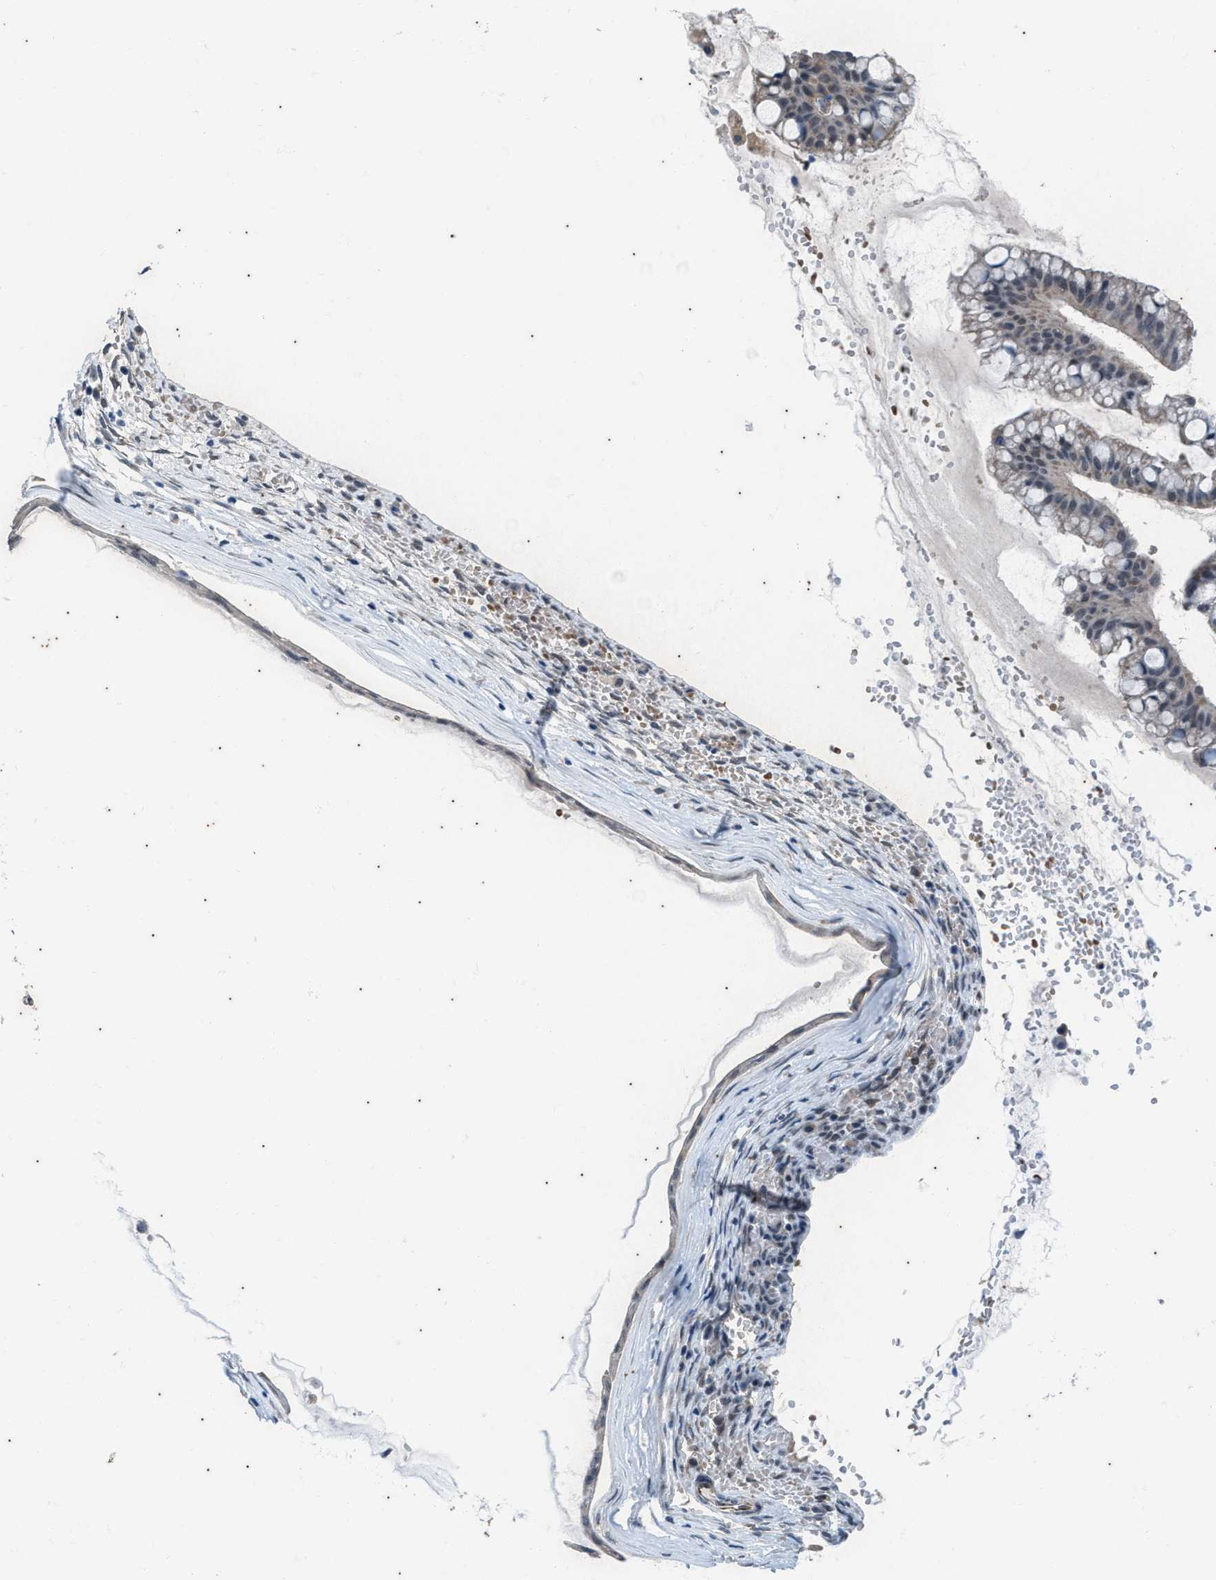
{"staining": {"intensity": "negative", "quantity": "none", "location": "none"}, "tissue": "ovarian cancer", "cell_type": "Tumor cells", "image_type": "cancer", "snomed": [{"axis": "morphology", "description": "Cystadenocarcinoma, mucinous, NOS"}, {"axis": "topography", "description": "Ovary"}], "caption": "Ovarian mucinous cystadenocarcinoma was stained to show a protein in brown. There is no significant expression in tumor cells.", "gene": "KIF24", "patient": {"sex": "female", "age": 73}}